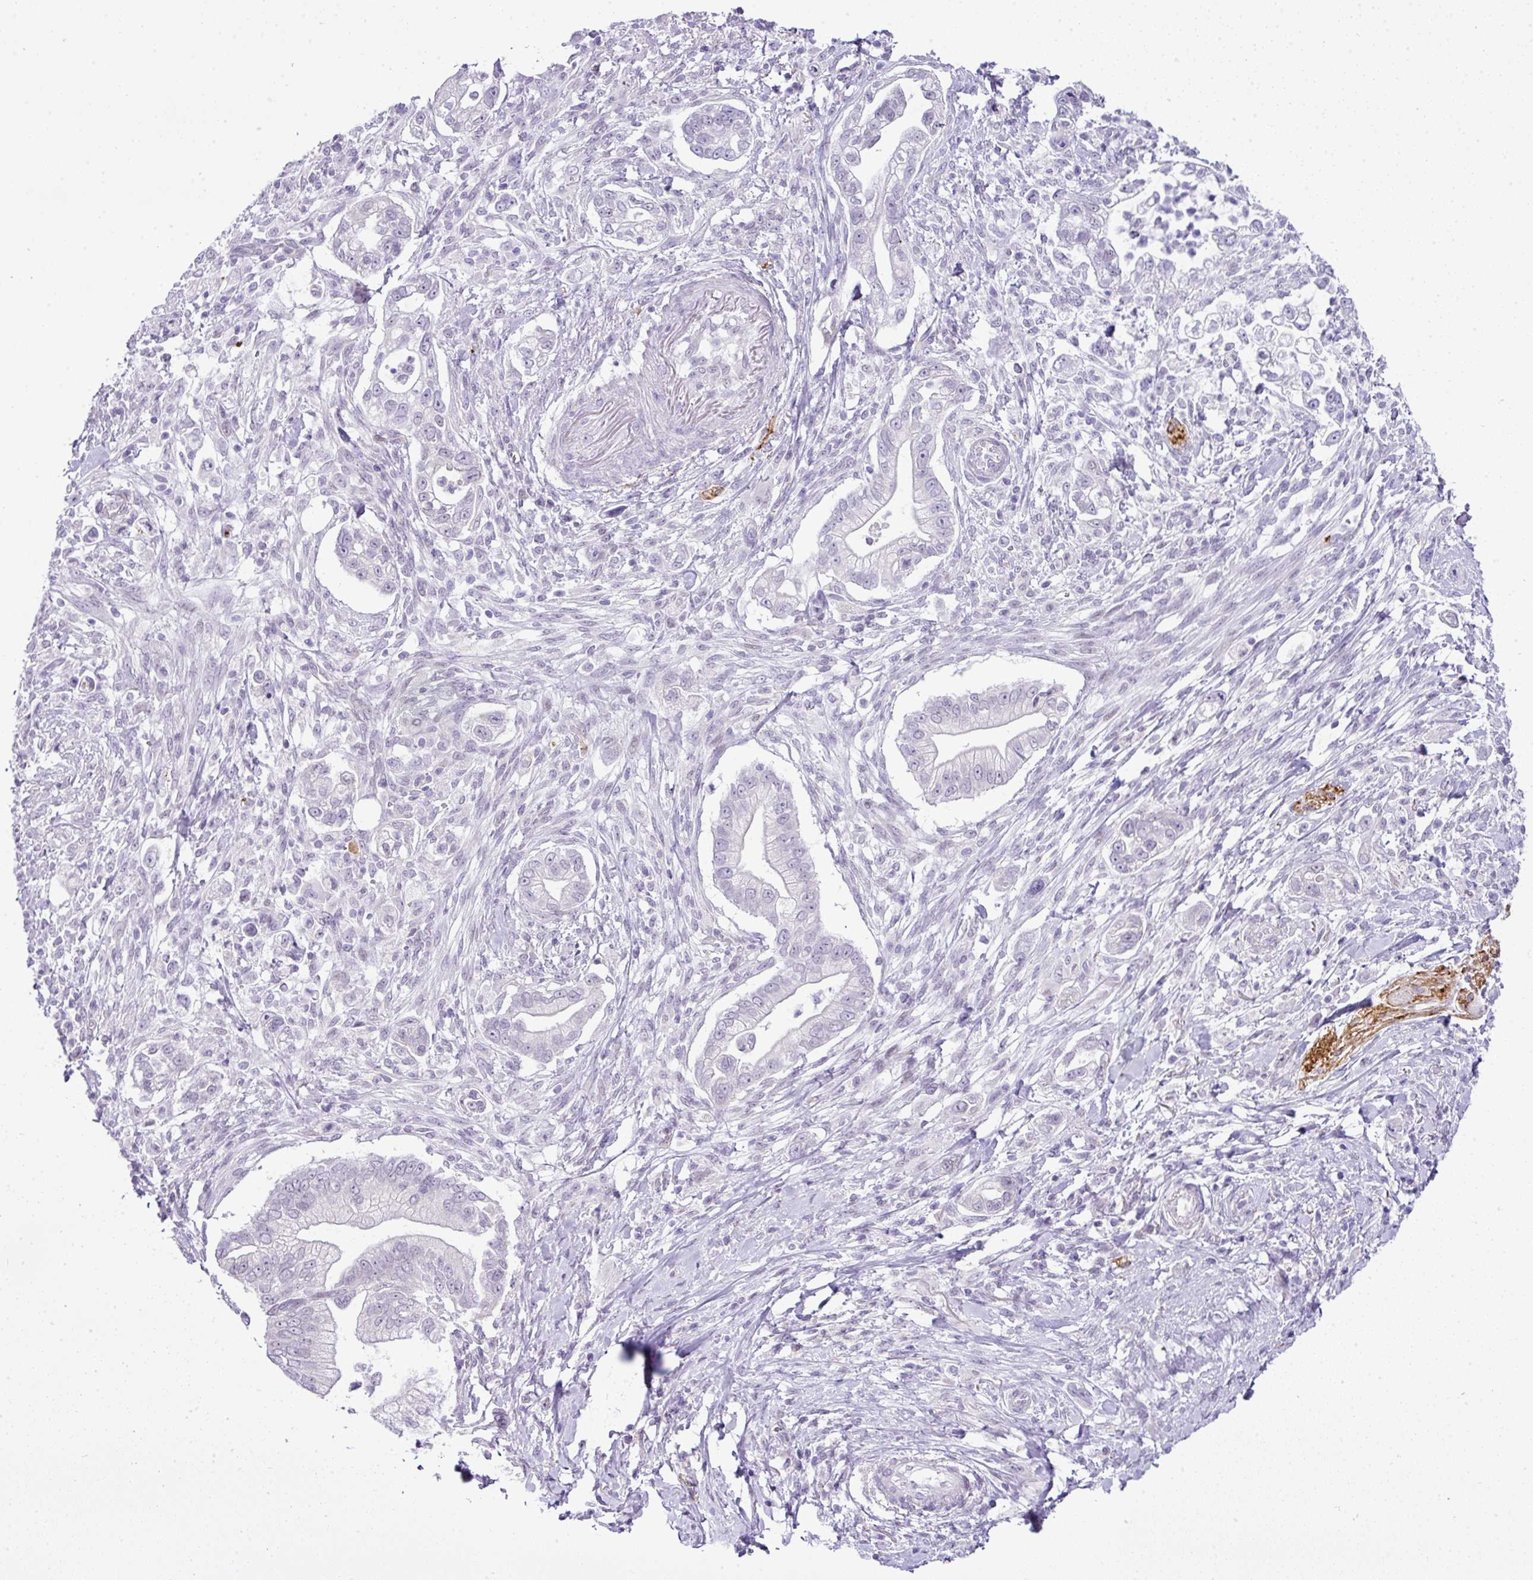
{"staining": {"intensity": "negative", "quantity": "none", "location": "none"}, "tissue": "pancreatic cancer", "cell_type": "Tumor cells", "image_type": "cancer", "snomed": [{"axis": "morphology", "description": "Adenocarcinoma, NOS"}, {"axis": "topography", "description": "Pancreas"}], "caption": "Pancreatic cancer (adenocarcinoma) was stained to show a protein in brown. There is no significant positivity in tumor cells.", "gene": "CMTM5", "patient": {"sex": "male", "age": 70}}